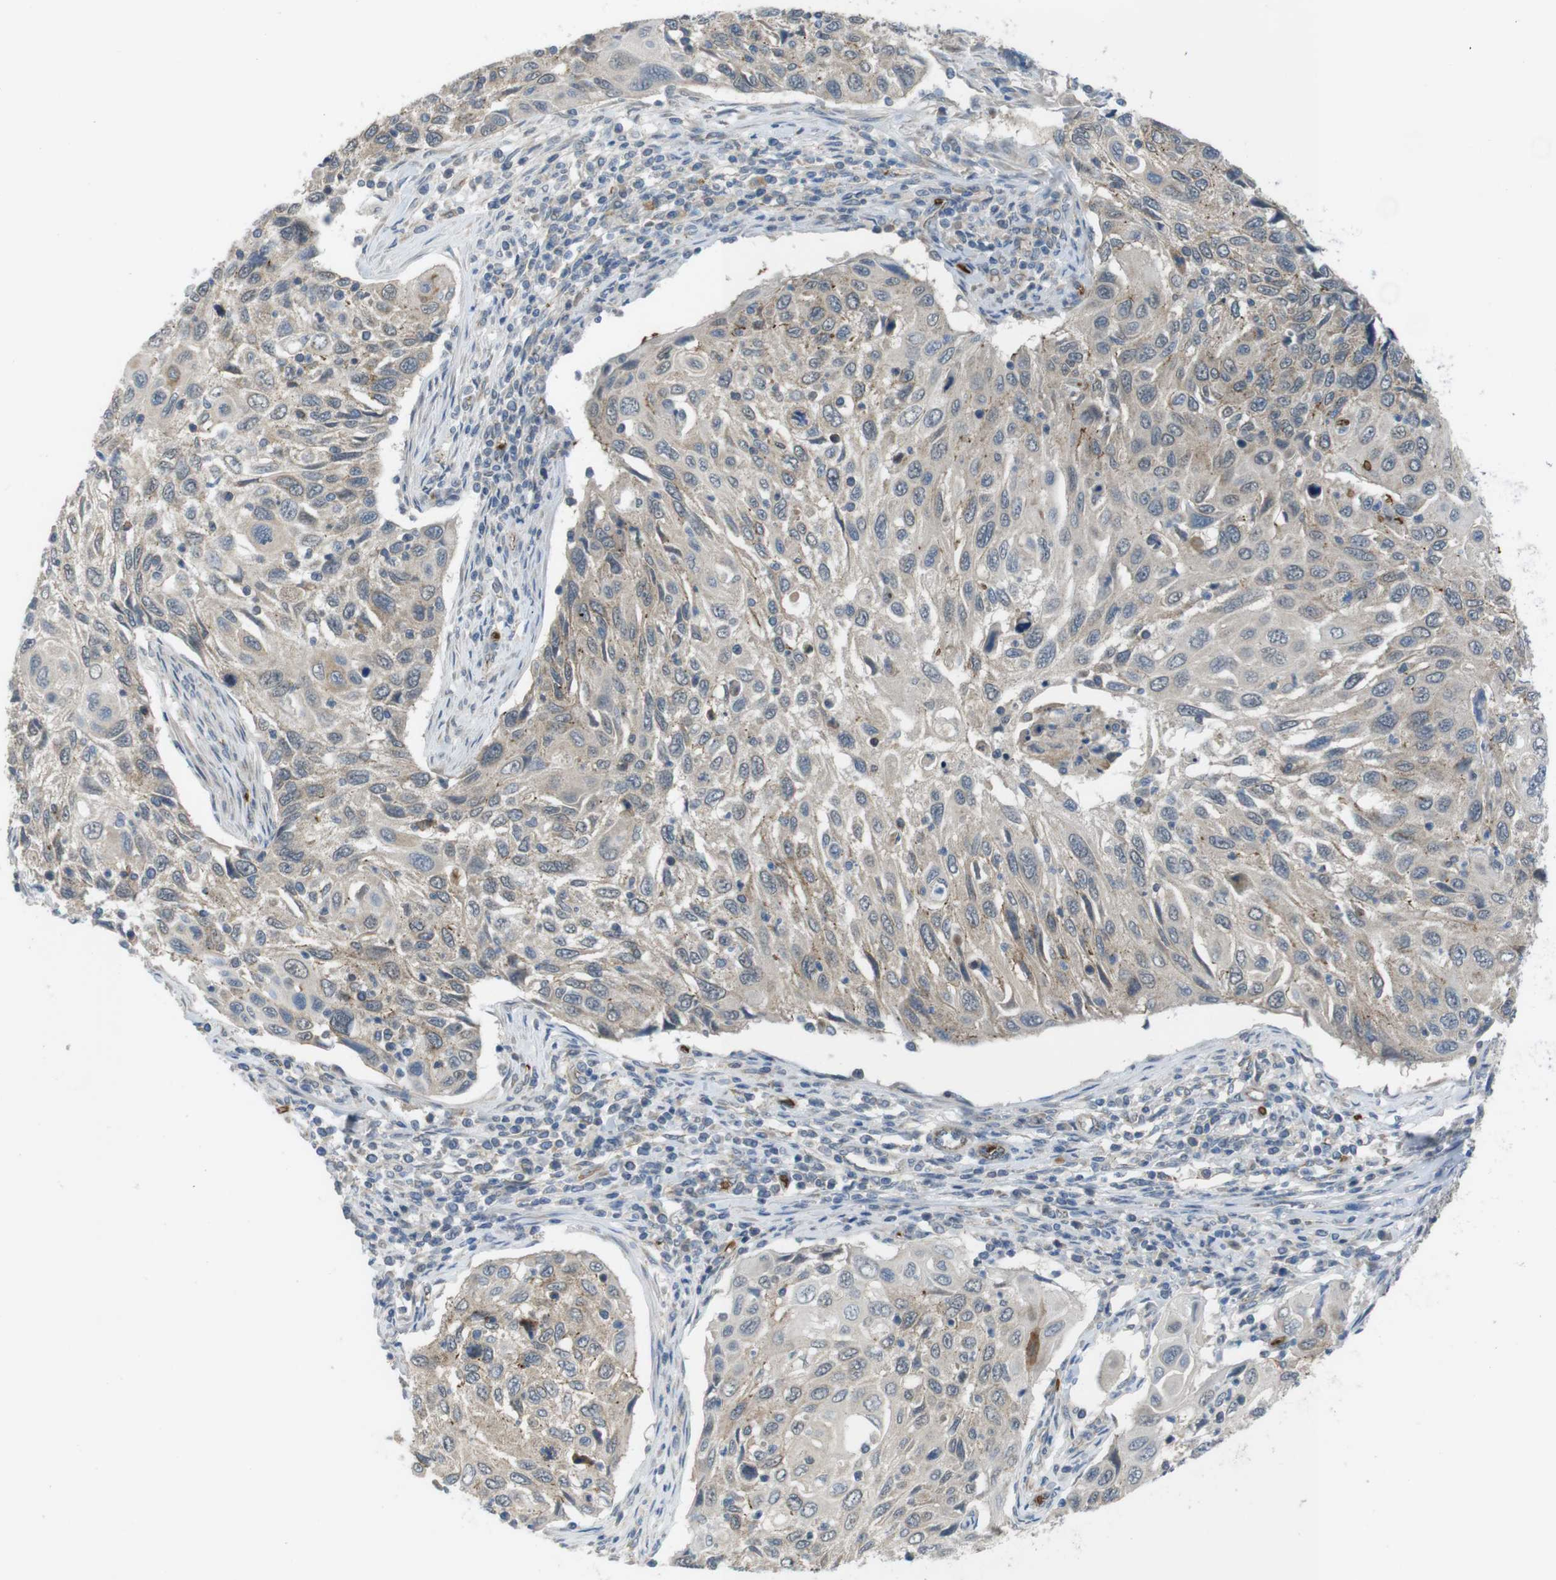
{"staining": {"intensity": "weak", "quantity": ">75%", "location": "cytoplasmic/membranous"}, "tissue": "cervical cancer", "cell_type": "Tumor cells", "image_type": "cancer", "snomed": [{"axis": "morphology", "description": "Squamous cell carcinoma, NOS"}, {"axis": "topography", "description": "Cervix"}], "caption": "Immunohistochemistry (IHC) photomicrograph of human squamous cell carcinoma (cervical) stained for a protein (brown), which shows low levels of weak cytoplasmic/membranous positivity in about >75% of tumor cells.", "gene": "GYPA", "patient": {"sex": "female", "age": 70}}